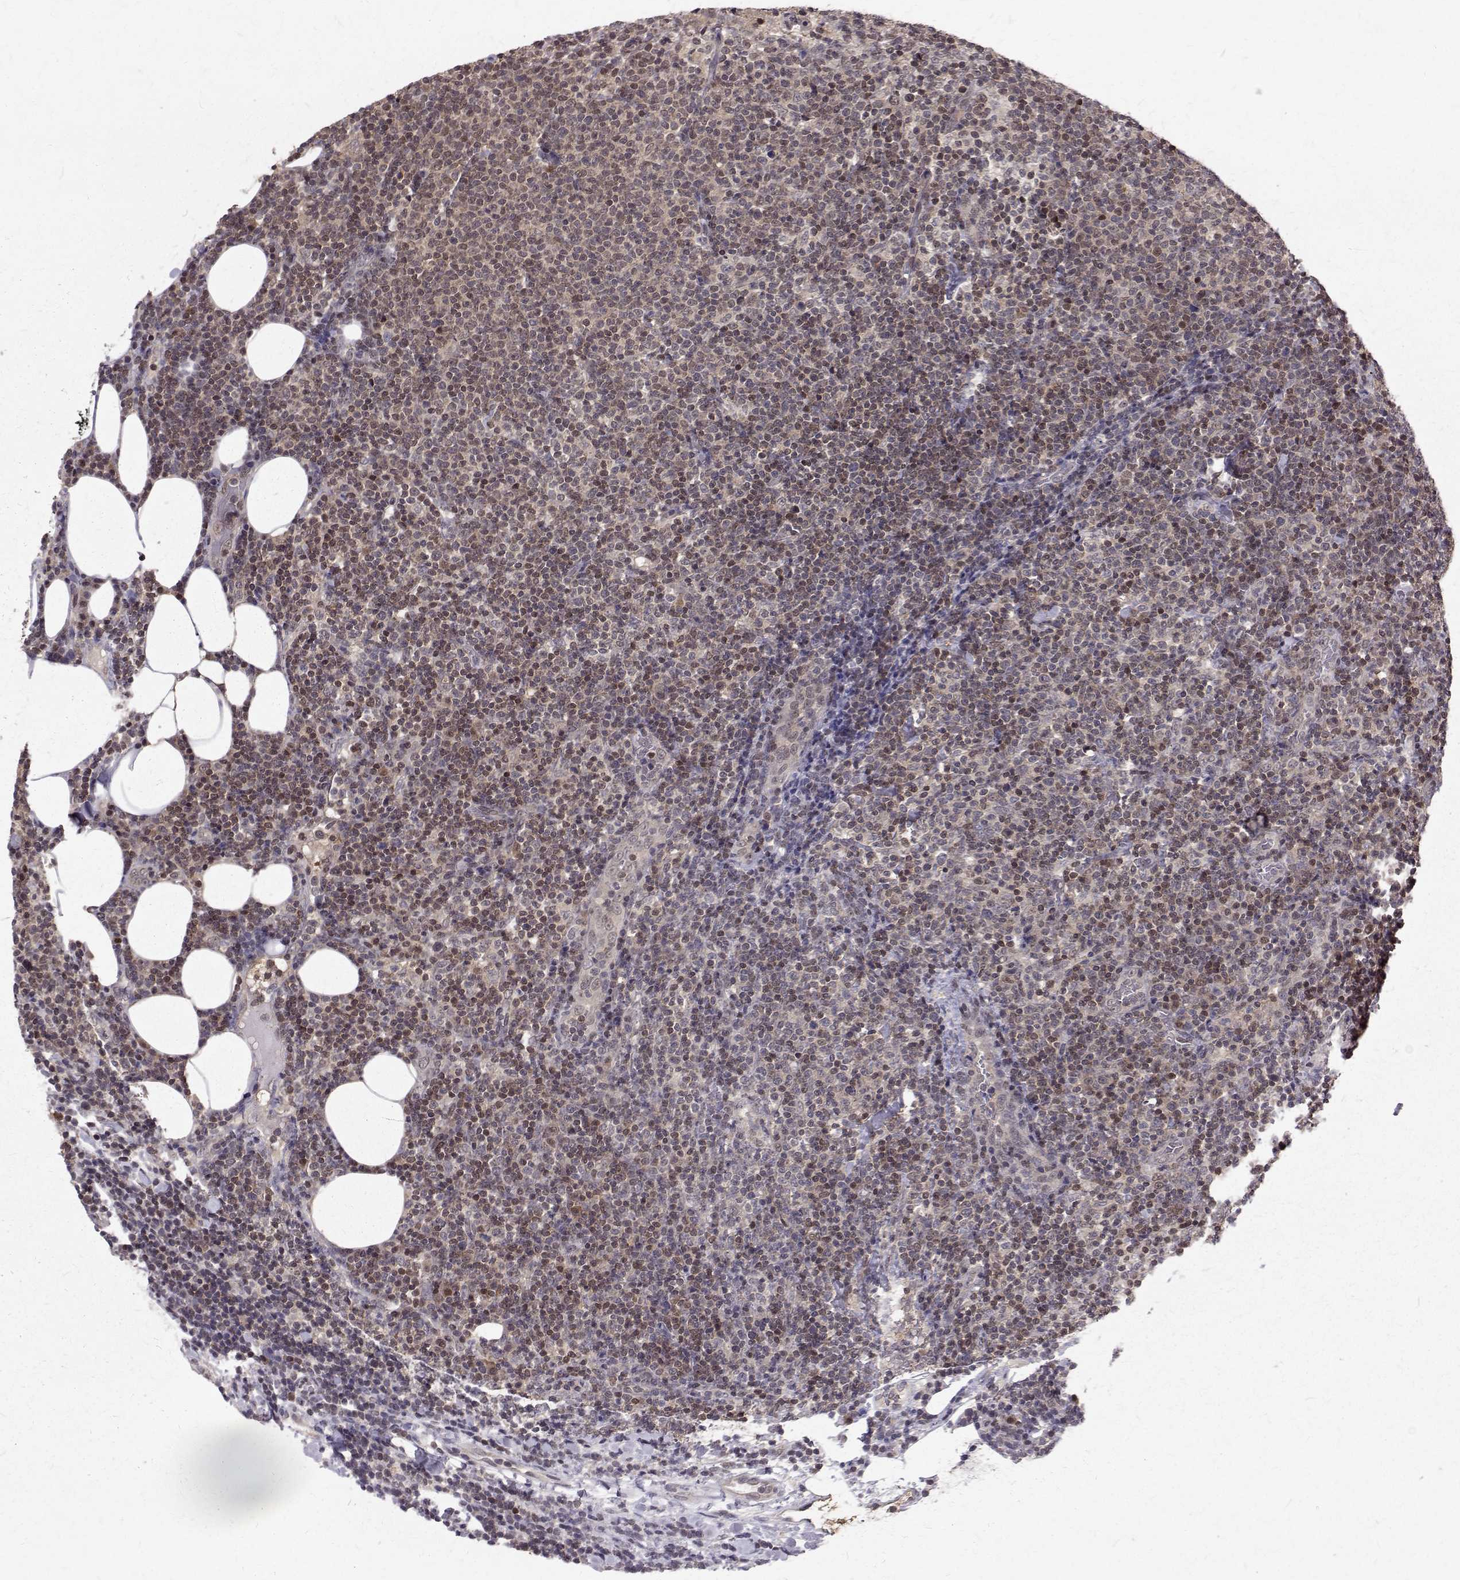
{"staining": {"intensity": "moderate", "quantity": "25%-75%", "location": "cytoplasmic/membranous,nuclear"}, "tissue": "lymphoma", "cell_type": "Tumor cells", "image_type": "cancer", "snomed": [{"axis": "morphology", "description": "Malignant lymphoma, non-Hodgkin's type, High grade"}, {"axis": "topography", "description": "Lymph node"}], "caption": "This image exhibits lymphoma stained with immunohistochemistry to label a protein in brown. The cytoplasmic/membranous and nuclear of tumor cells show moderate positivity for the protein. Nuclei are counter-stained blue.", "gene": "NIF3L1", "patient": {"sex": "male", "age": 61}}